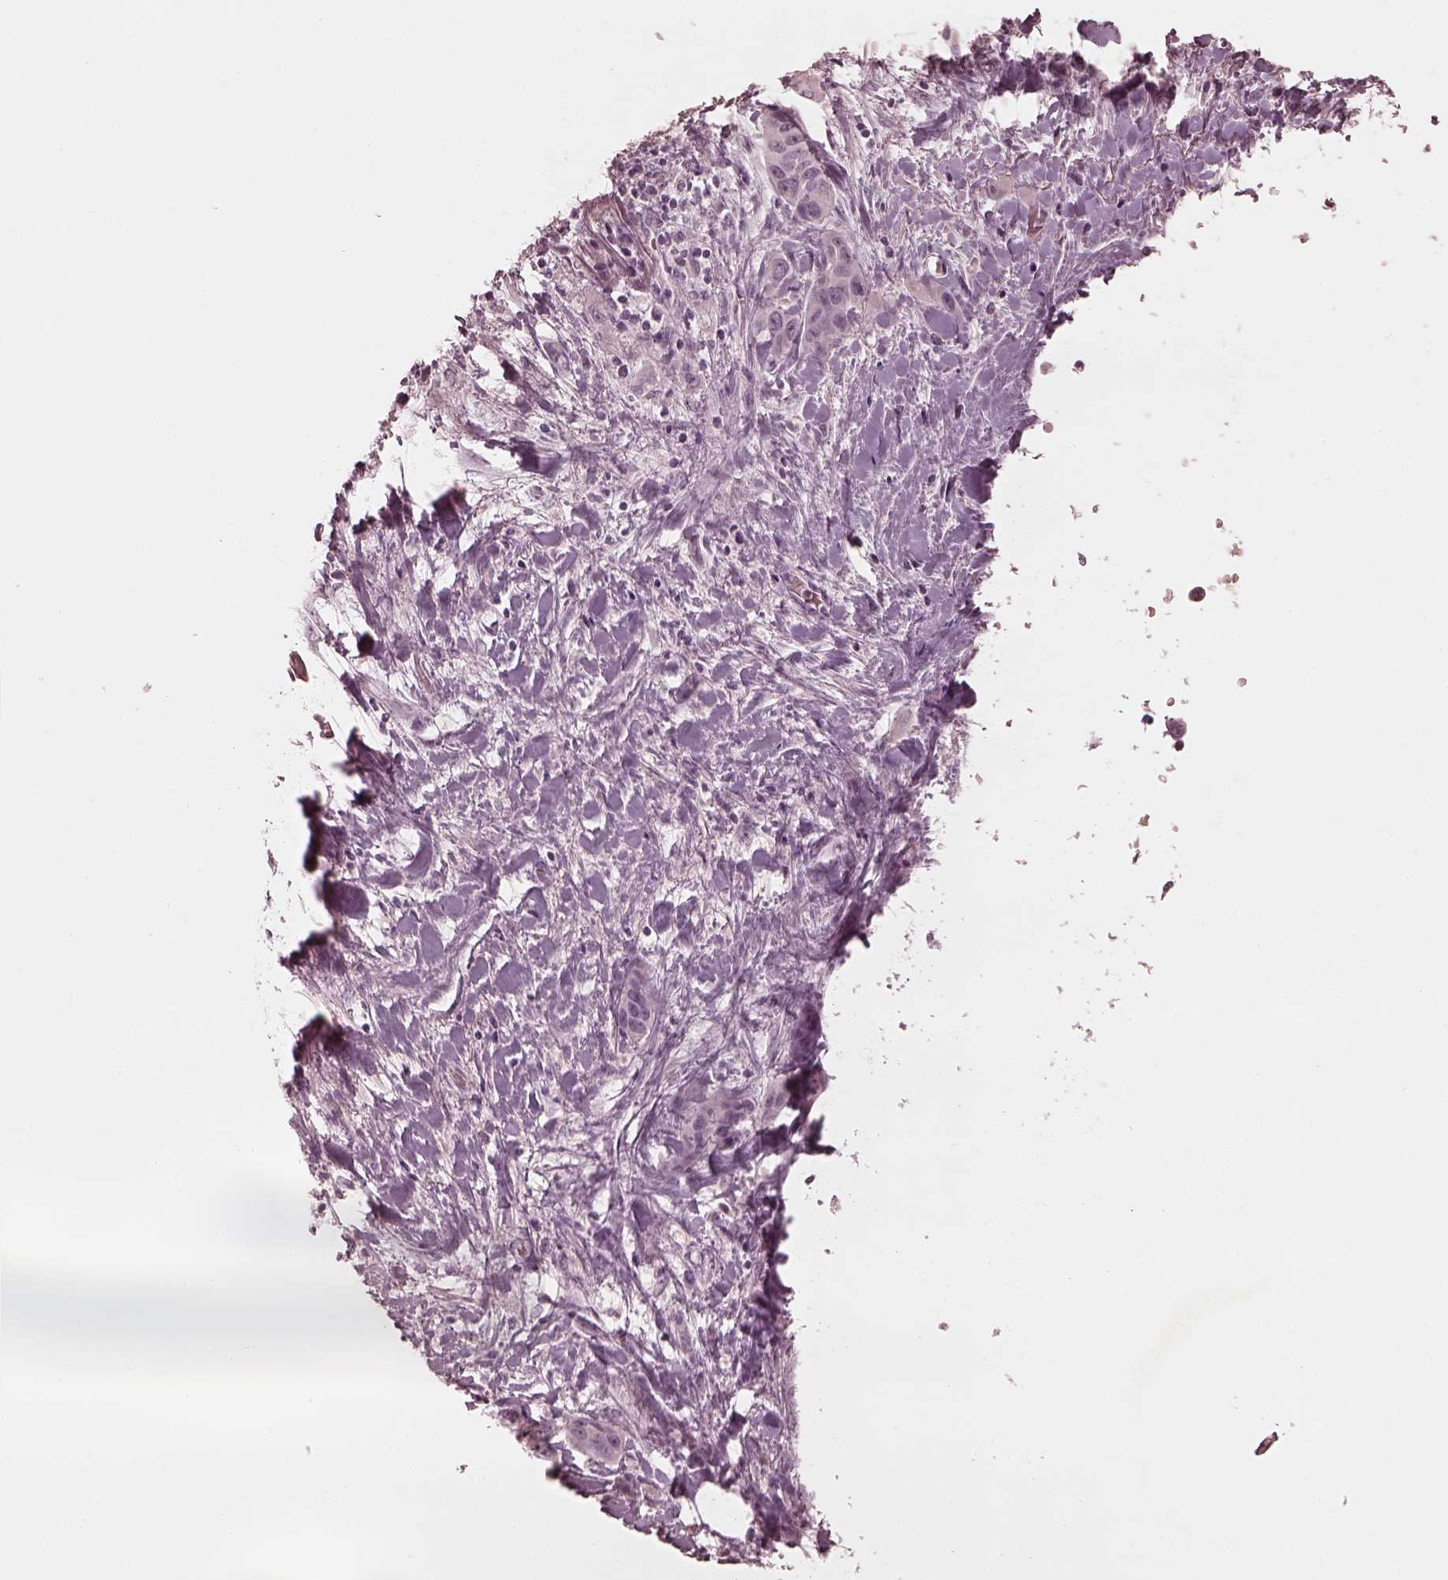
{"staining": {"intensity": "negative", "quantity": "none", "location": "none"}, "tissue": "liver cancer", "cell_type": "Tumor cells", "image_type": "cancer", "snomed": [{"axis": "morphology", "description": "Cholangiocarcinoma"}, {"axis": "topography", "description": "Liver"}], "caption": "Immunohistochemistry (IHC) histopathology image of human cholangiocarcinoma (liver) stained for a protein (brown), which shows no expression in tumor cells. (DAB (3,3'-diaminobenzidine) immunohistochemistry, high magnification).", "gene": "CCDC170", "patient": {"sex": "female", "age": 52}}